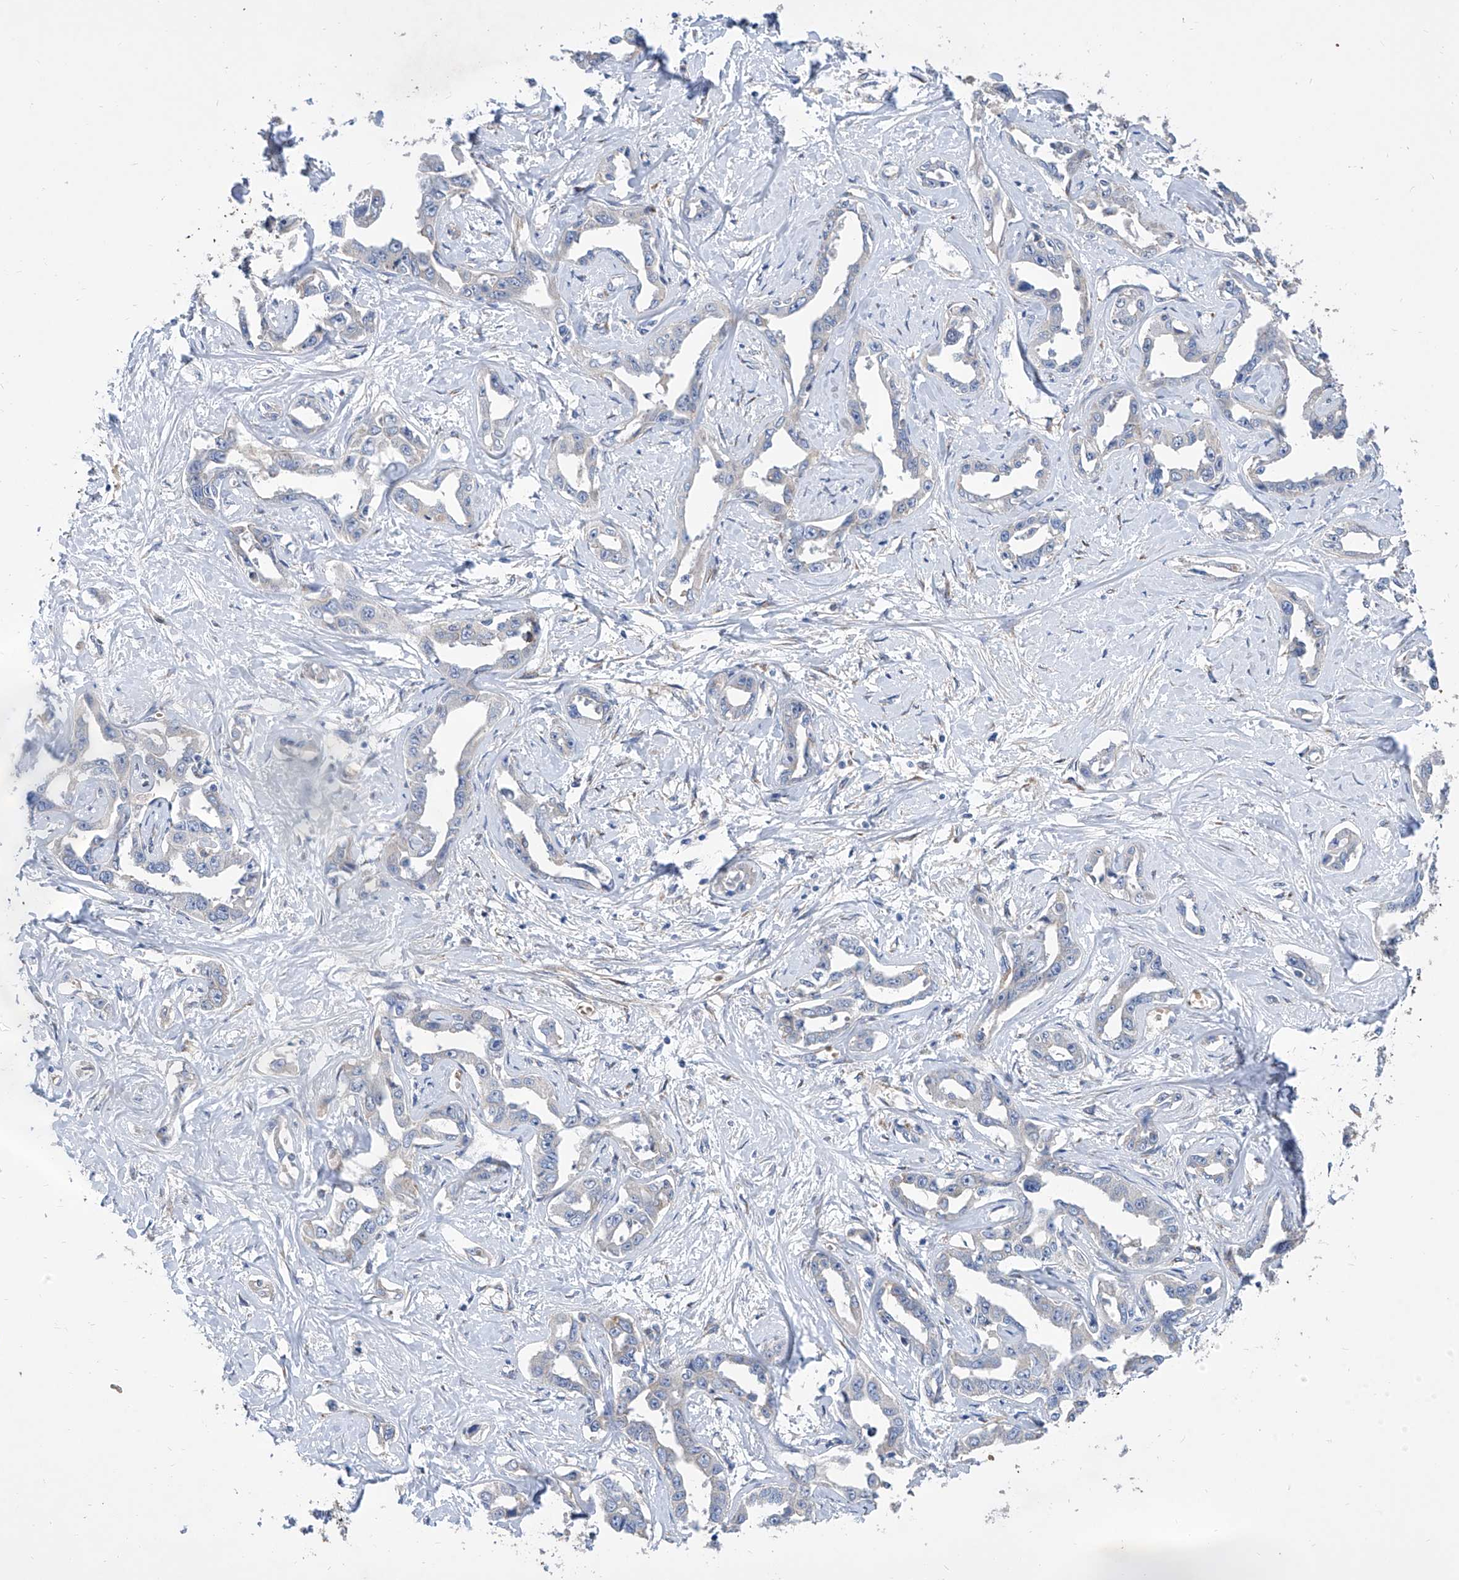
{"staining": {"intensity": "negative", "quantity": "none", "location": "none"}, "tissue": "liver cancer", "cell_type": "Tumor cells", "image_type": "cancer", "snomed": [{"axis": "morphology", "description": "Cholangiocarcinoma"}, {"axis": "topography", "description": "Liver"}], "caption": "Tumor cells are negative for brown protein staining in liver cholangiocarcinoma. (DAB IHC, high magnification).", "gene": "TJAP1", "patient": {"sex": "male", "age": 59}}